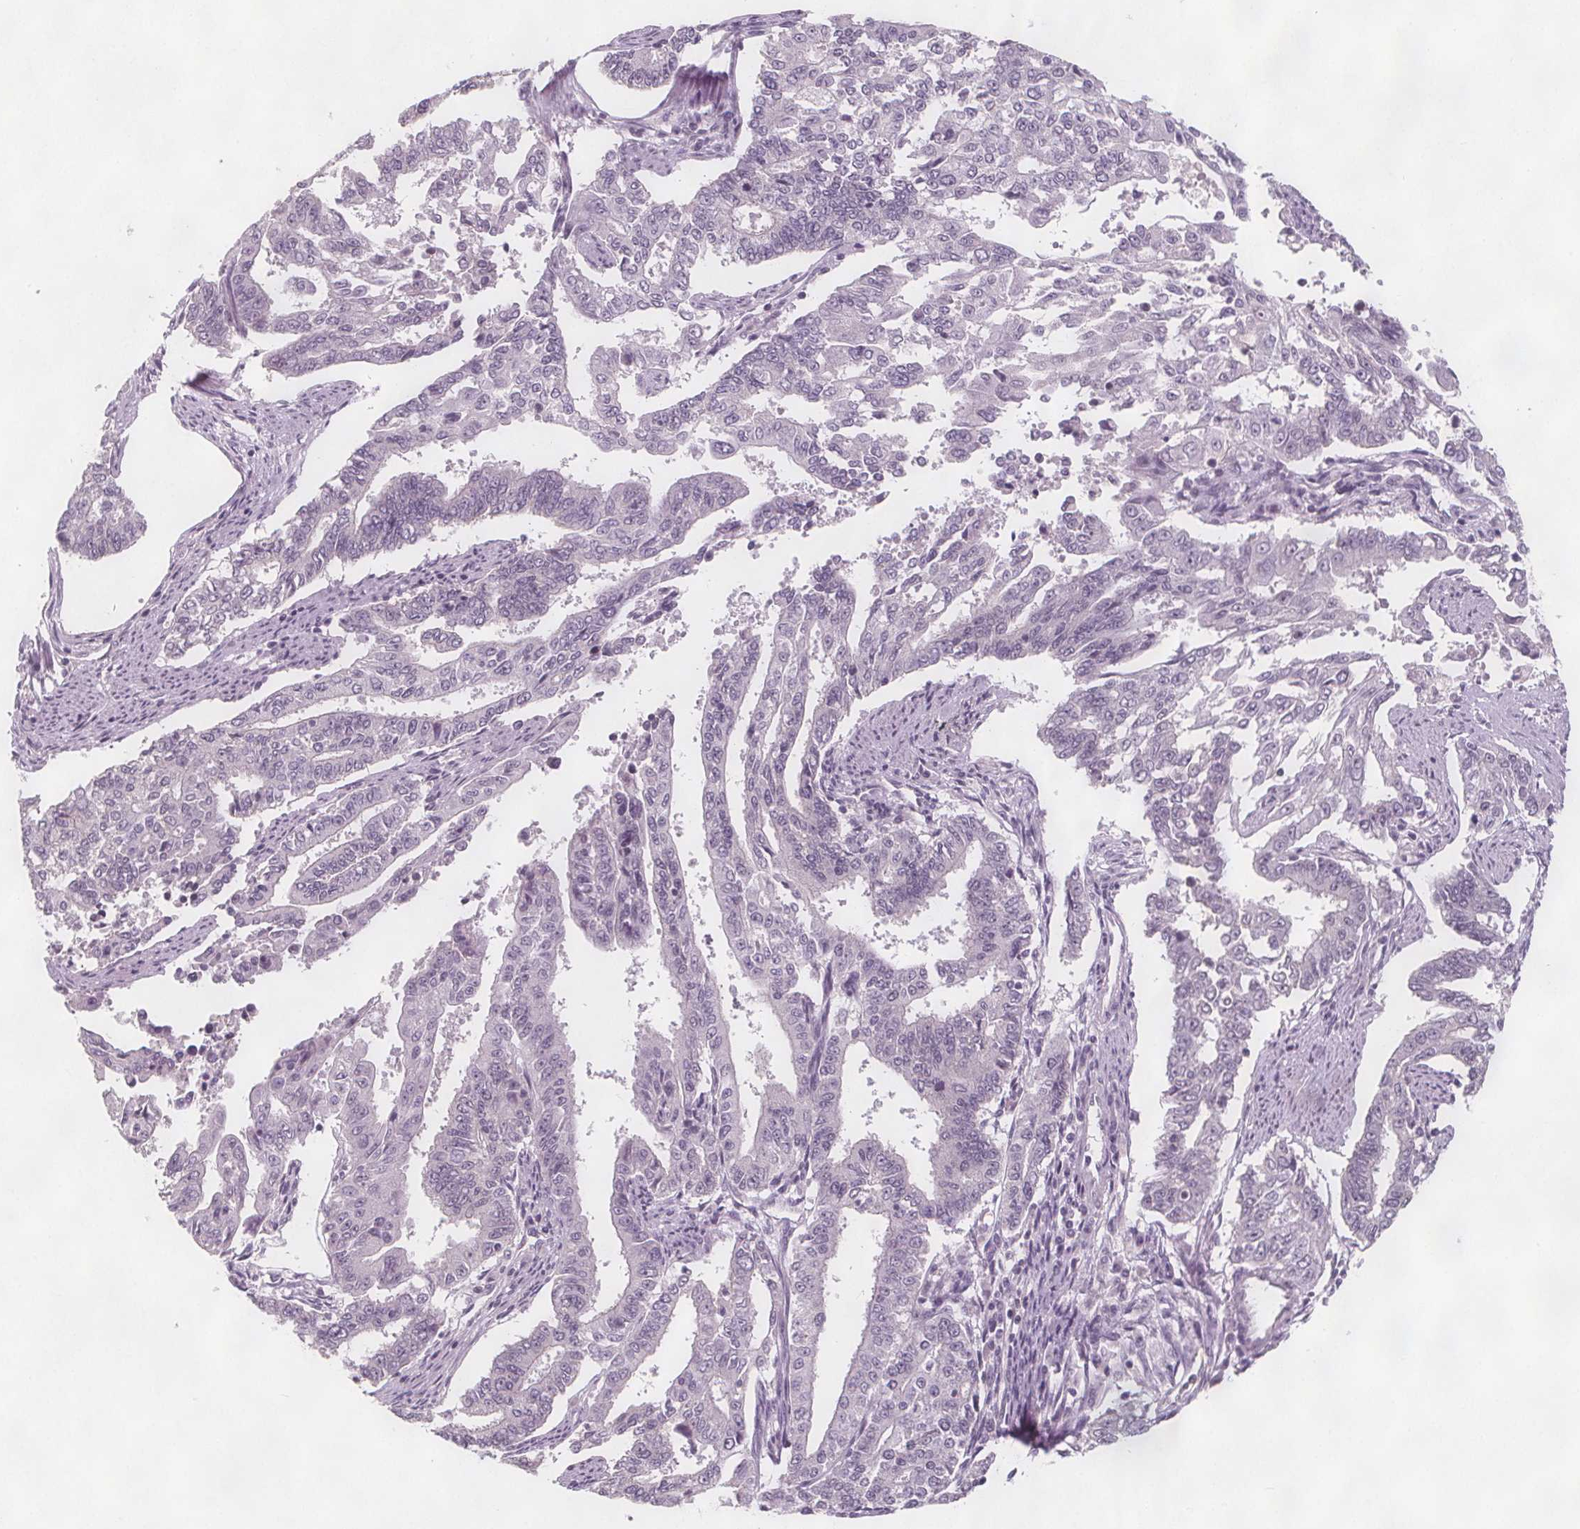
{"staining": {"intensity": "negative", "quantity": "none", "location": "none"}, "tissue": "endometrial cancer", "cell_type": "Tumor cells", "image_type": "cancer", "snomed": [{"axis": "morphology", "description": "Adenocarcinoma, NOS"}, {"axis": "topography", "description": "Uterus"}], "caption": "A high-resolution photomicrograph shows immunohistochemistry staining of endometrial cancer, which exhibits no significant staining in tumor cells.", "gene": "C1orf167", "patient": {"sex": "female", "age": 59}}